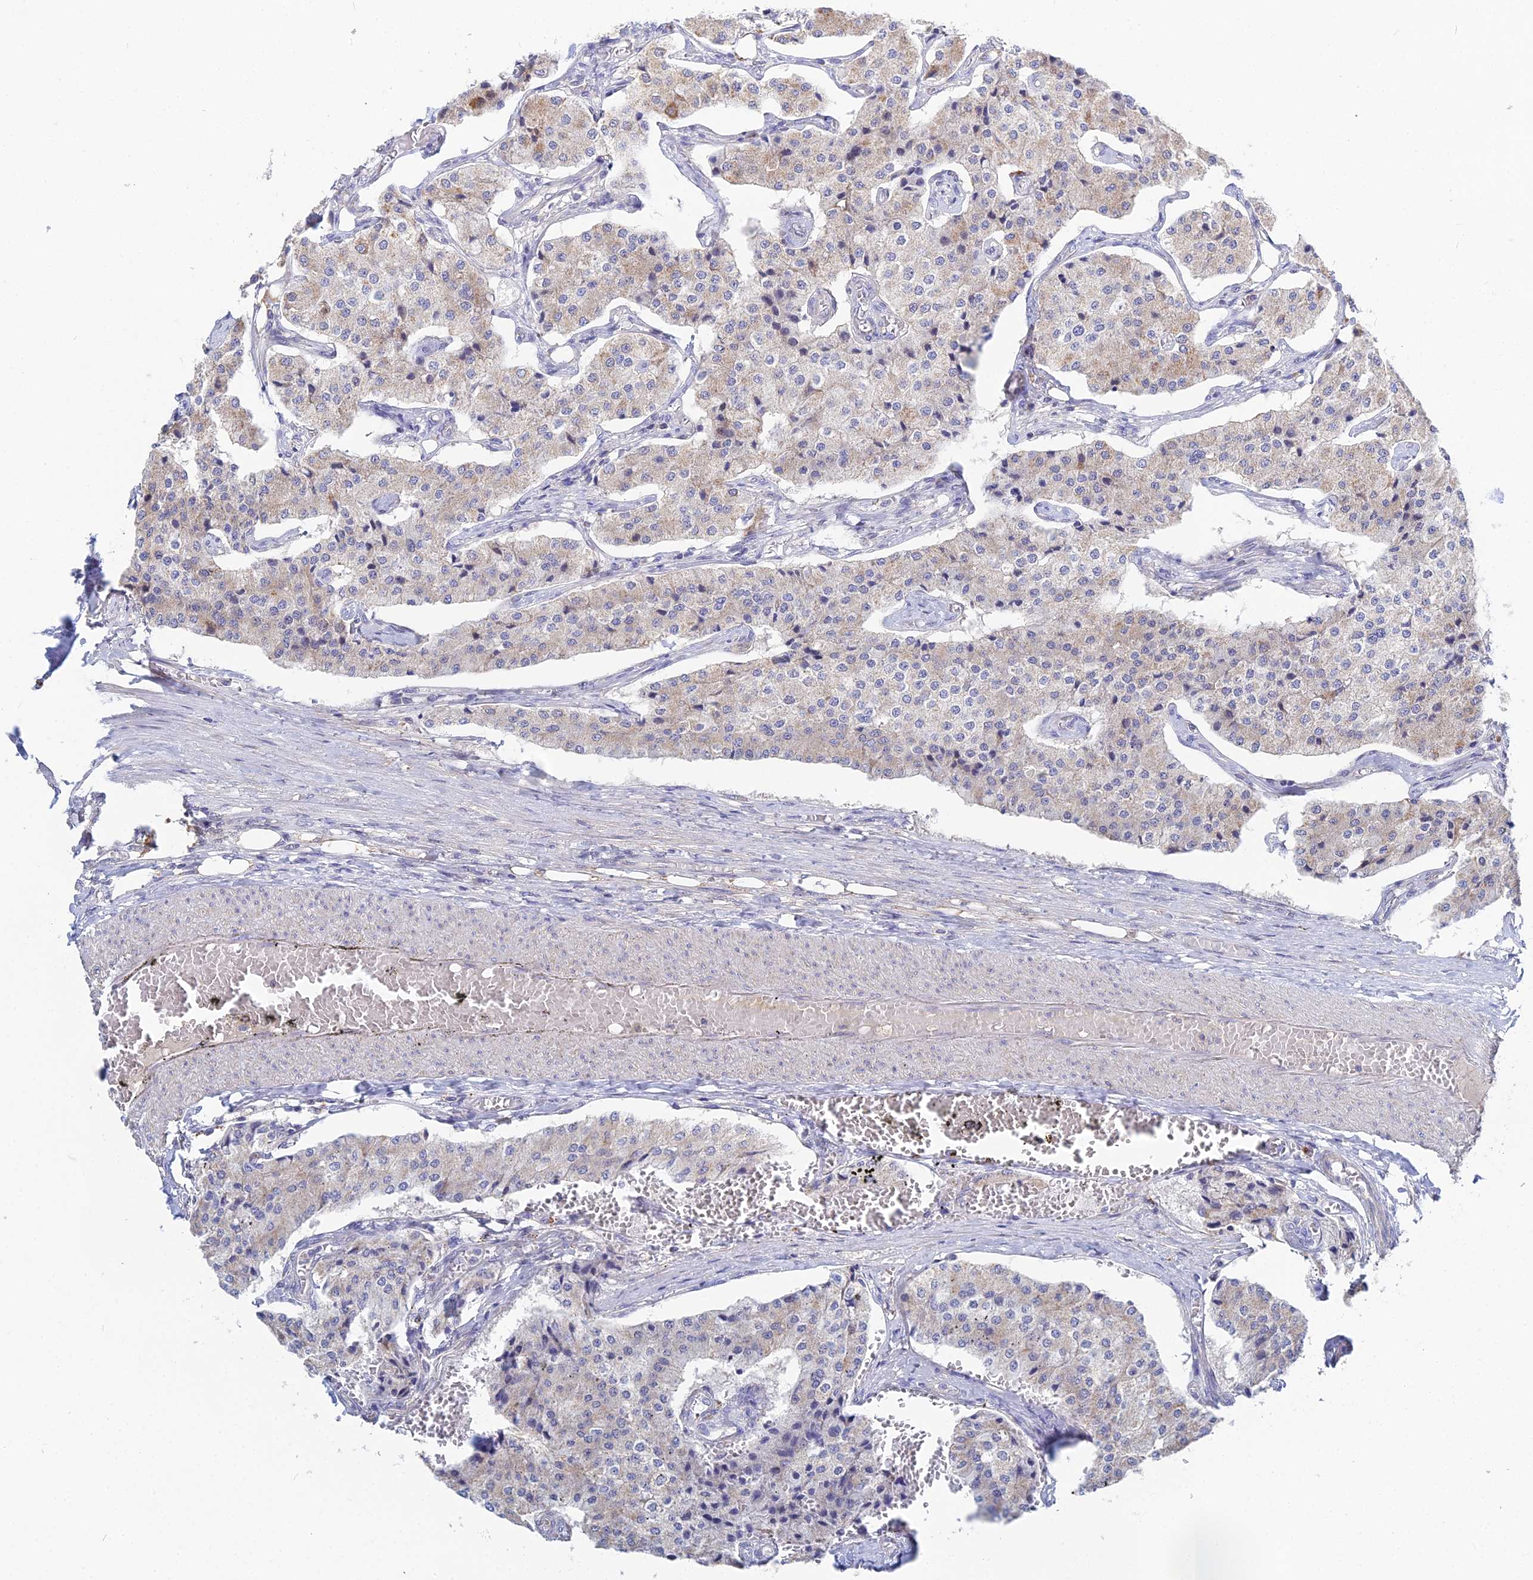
{"staining": {"intensity": "negative", "quantity": "none", "location": "none"}, "tissue": "carcinoid", "cell_type": "Tumor cells", "image_type": "cancer", "snomed": [{"axis": "morphology", "description": "Carcinoid, malignant, NOS"}, {"axis": "topography", "description": "Colon"}], "caption": "Immunohistochemistry image of human carcinoid (malignant) stained for a protein (brown), which displays no staining in tumor cells.", "gene": "DNAH14", "patient": {"sex": "female", "age": 52}}